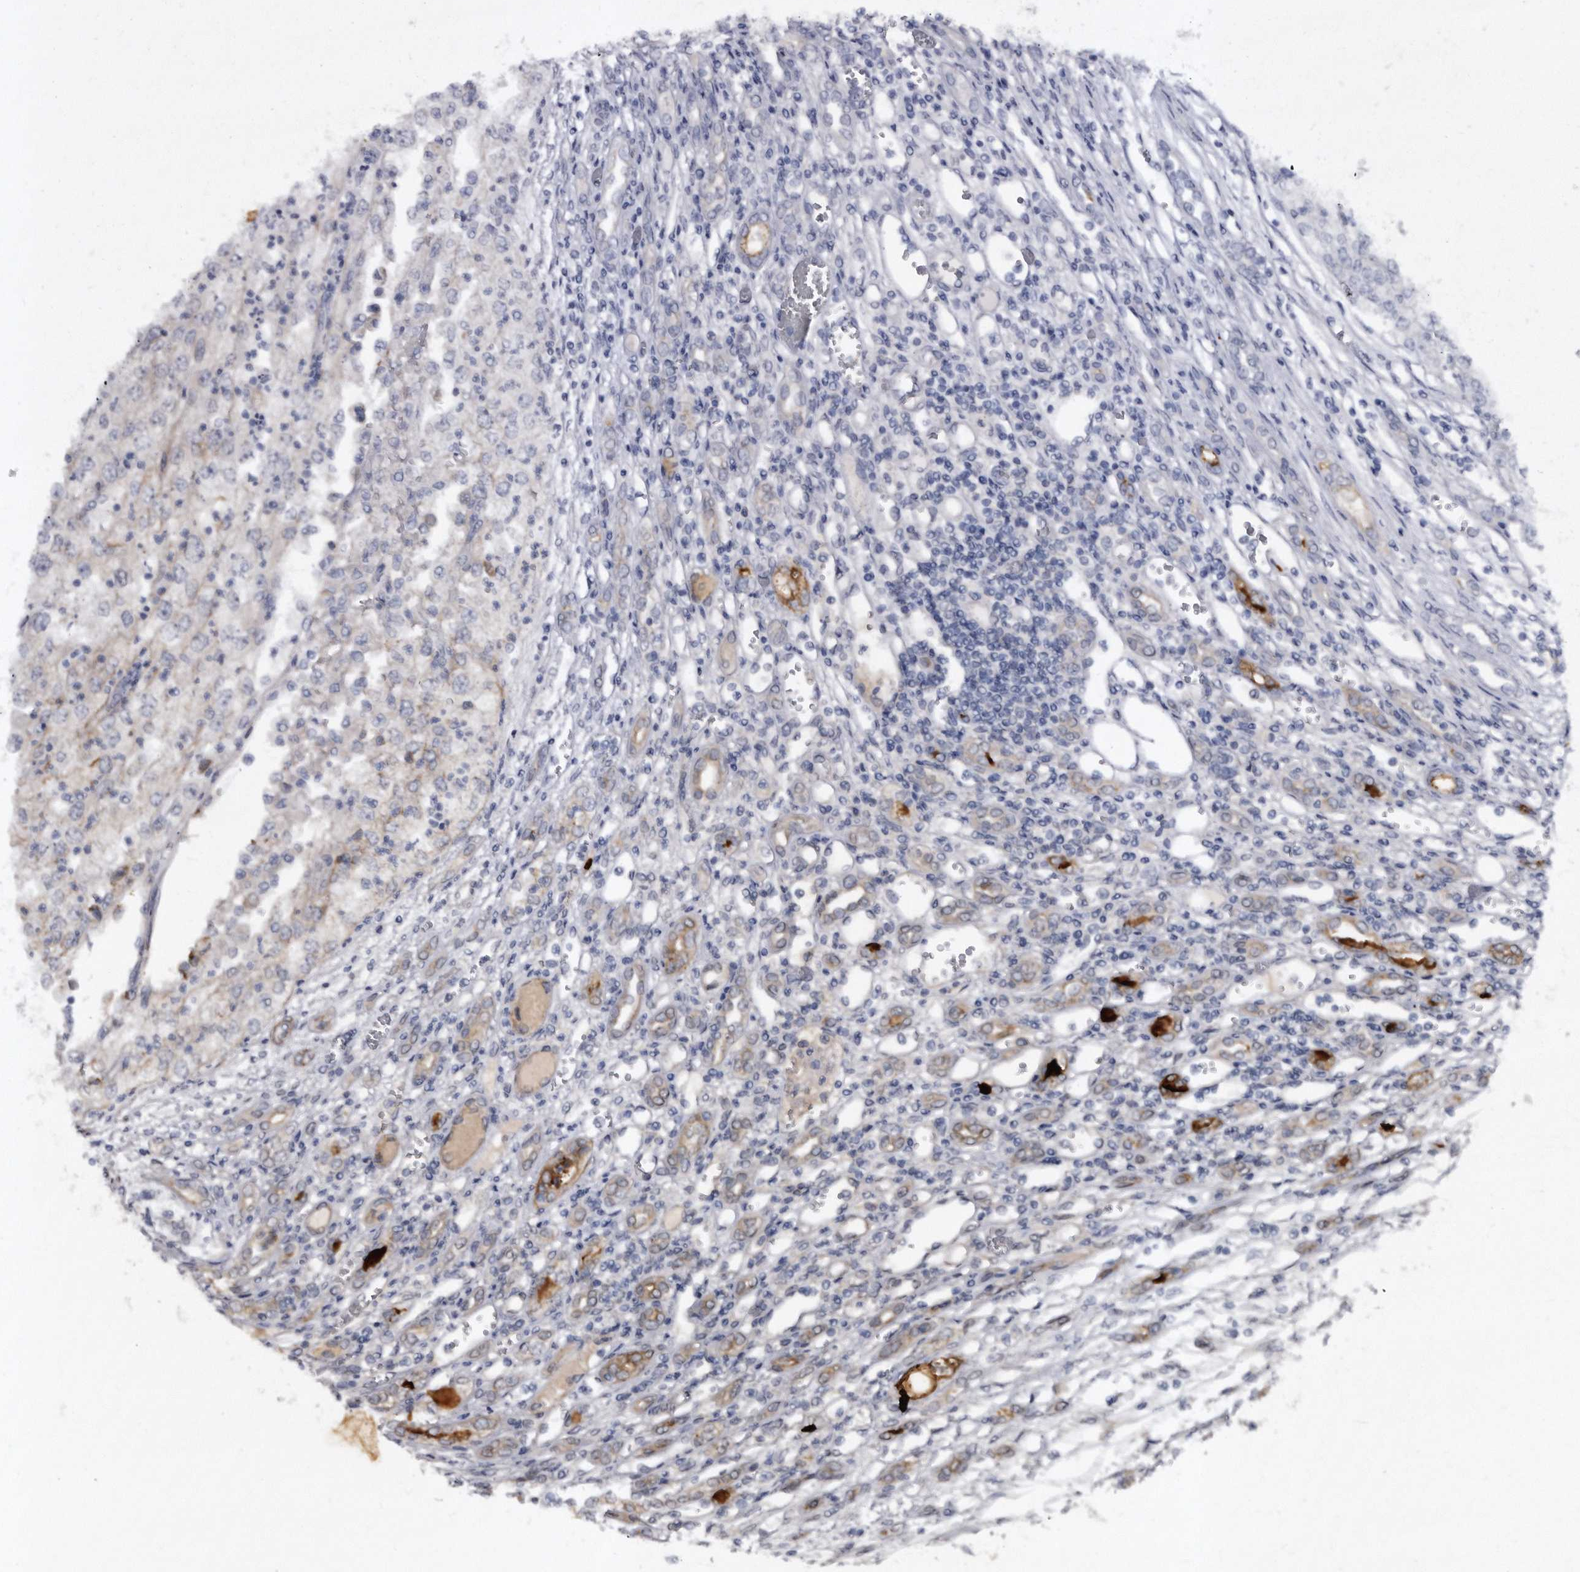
{"staining": {"intensity": "moderate", "quantity": "<25%", "location": "cytoplasmic/membranous"}, "tissue": "renal cancer", "cell_type": "Tumor cells", "image_type": "cancer", "snomed": [{"axis": "morphology", "description": "Adenocarcinoma, NOS"}, {"axis": "topography", "description": "Kidney"}], "caption": "Moderate cytoplasmic/membranous protein positivity is present in about <25% of tumor cells in renal cancer. Nuclei are stained in blue.", "gene": "PROM1", "patient": {"sex": "female", "age": 54}}